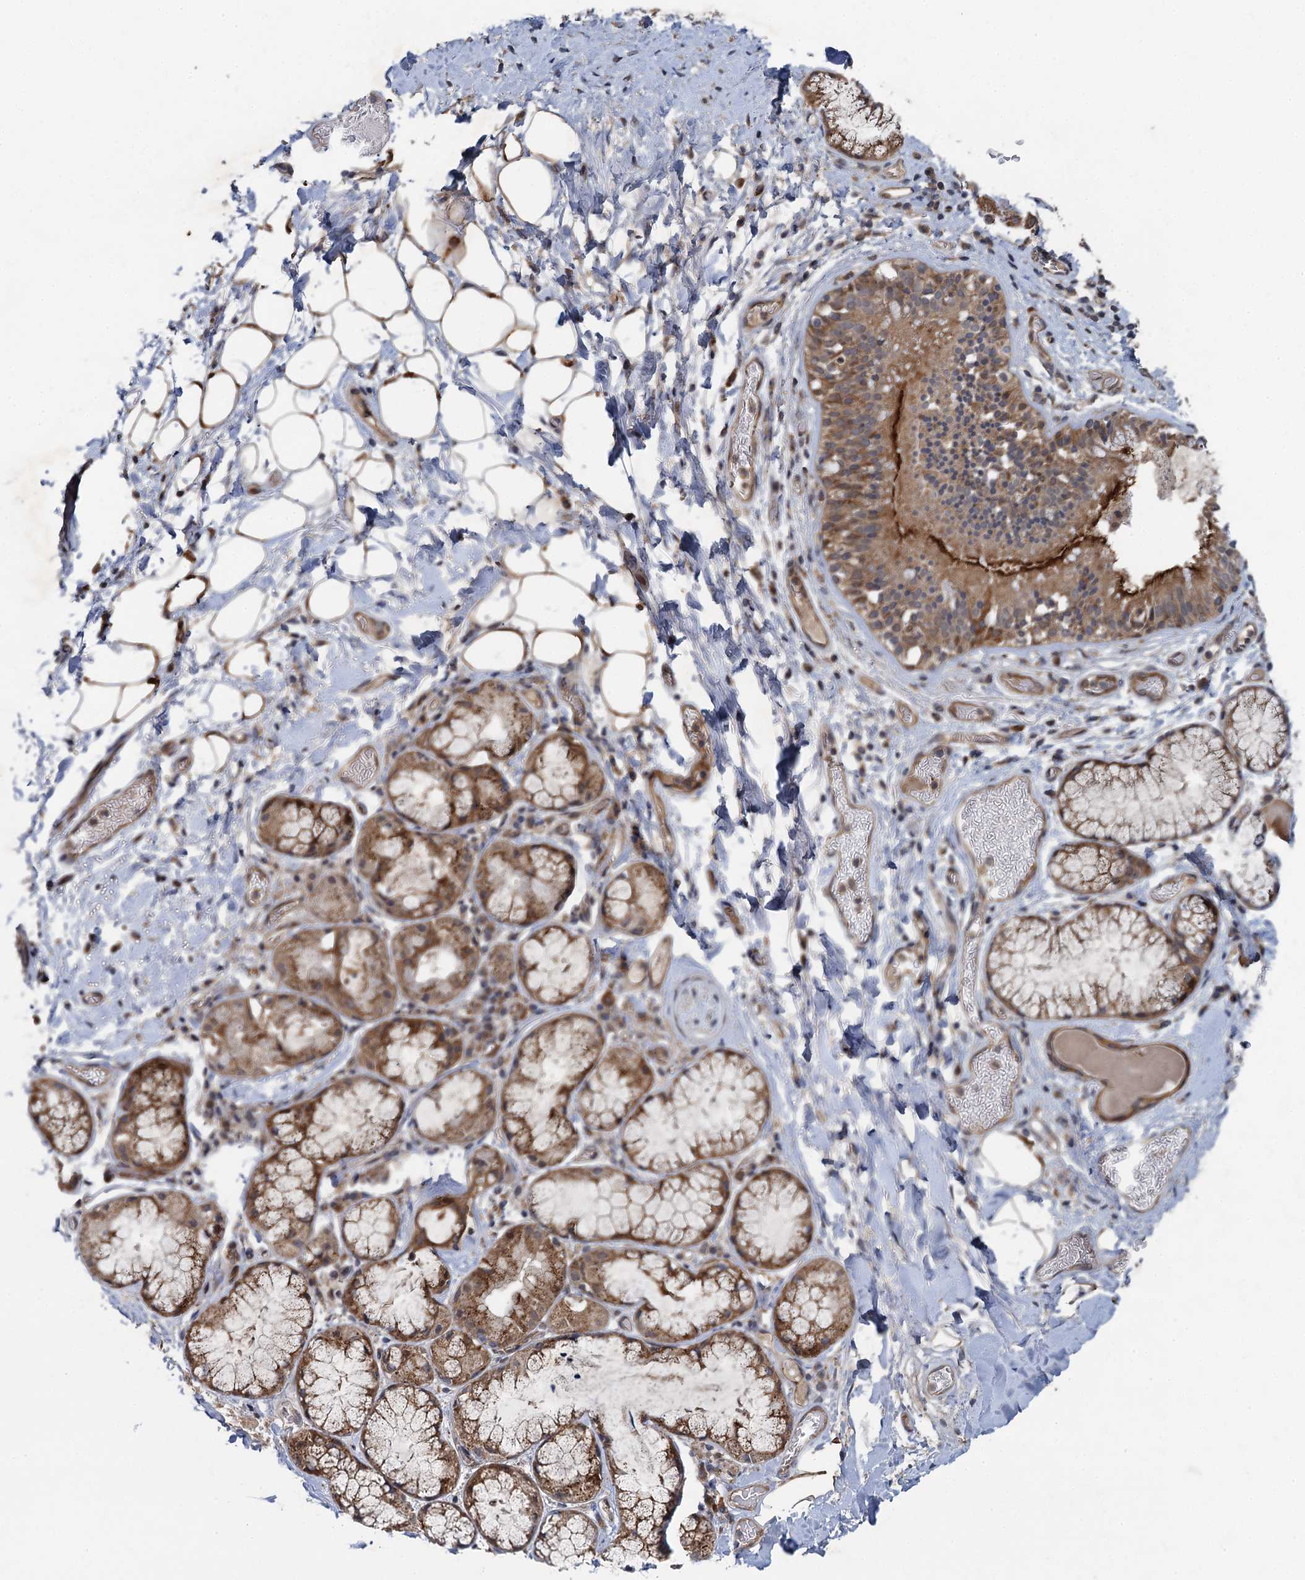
{"staining": {"intensity": "moderate", "quantity": ">75%", "location": "cytoplasmic/membranous"}, "tissue": "adipose tissue", "cell_type": "Adipocytes", "image_type": "normal", "snomed": [{"axis": "morphology", "description": "Normal tissue, NOS"}, {"axis": "topography", "description": "Lymph node"}, {"axis": "topography", "description": "Cartilage tissue"}, {"axis": "topography", "description": "Bronchus"}], "caption": "Protein staining of benign adipose tissue exhibits moderate cytoplasmic/membranous expression in approximately >75% of adipocytes. (IHC, brightfield microscopy, high magnification).", "gene": "NLRP10", "patient": {"sex": "male", "age": 63}}